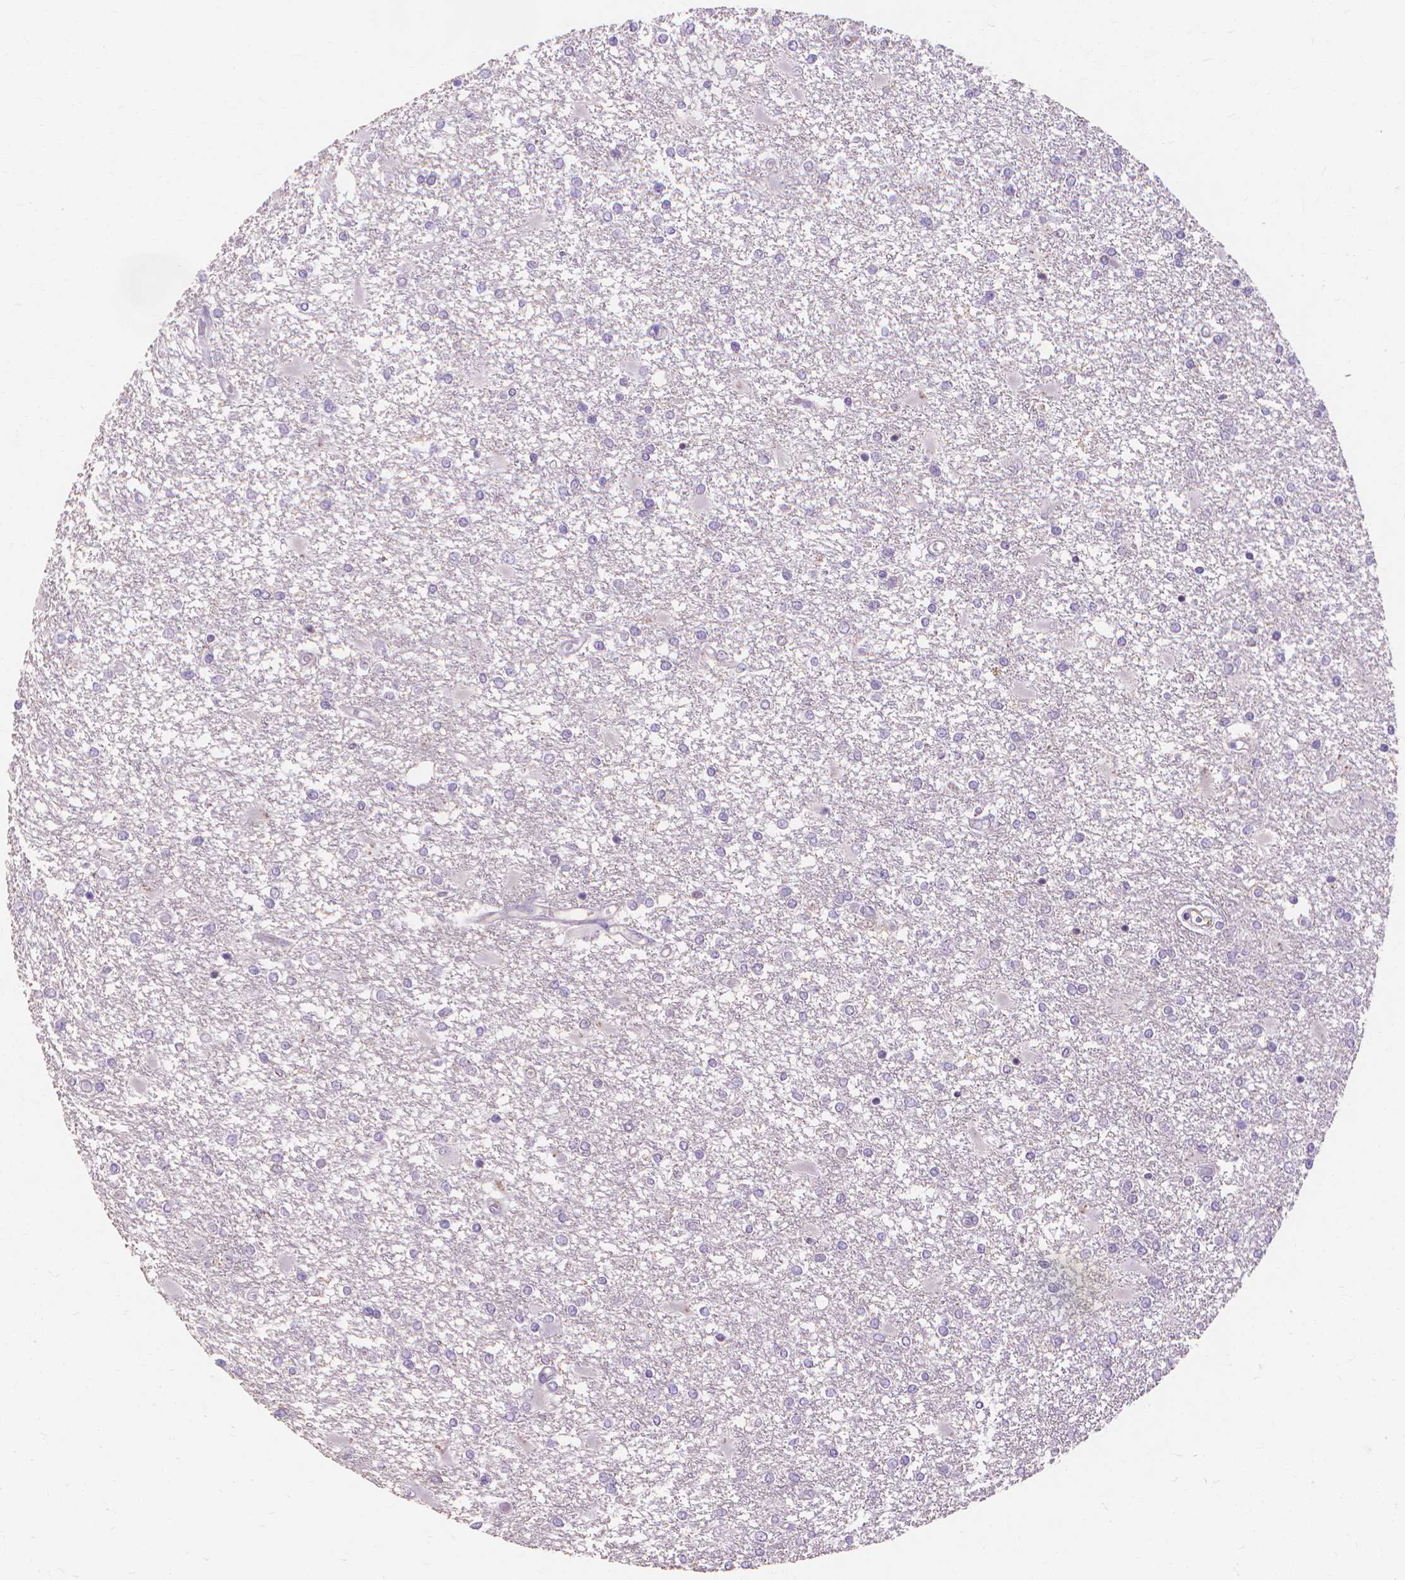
{"staining": {"intensity": "negative", "quantity": "none", "location": "none"}, "tissue": "glioma", "cell_type": "Tumor cells", "image_type": "cancer", "snomed": [{"axis": "morphology", "description": "Glioma, malignant, High grade"}, {"axis": "topography", "description": "Cerebral cortex"}], "caption": "IHC of human malignant high-grade glioma displays no staining in tumor cells.", "gene": "PRDM13", "patient": {"sex": "male", "age": 79}}